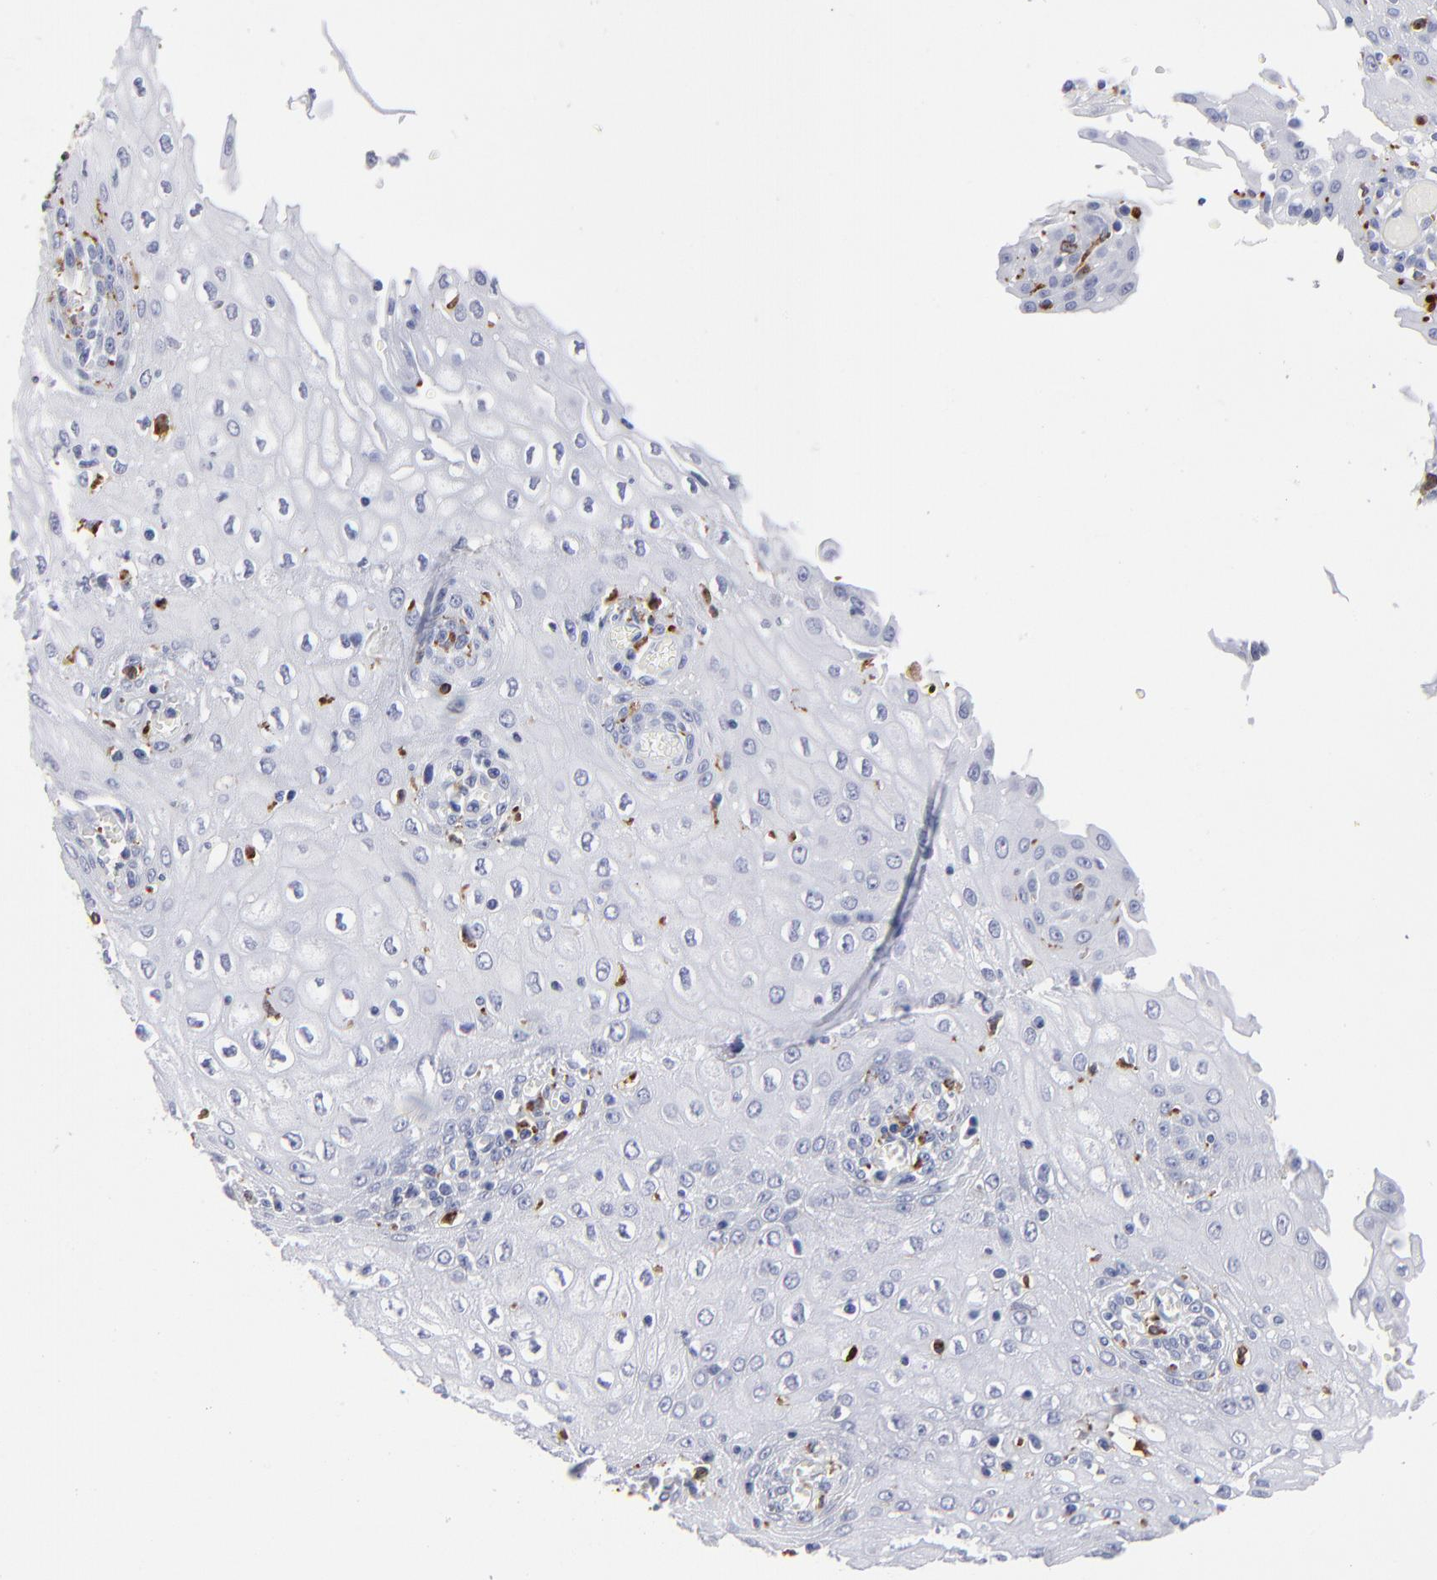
{"staining": {"intensity": "negative", "quantity": "none", "location": "none"}, "tissue": "esophagus", "cell_type": "Squamous epithelial cells", "image_type": "normal", "snomed": [{"axis": "morphology", "description": "Normal tissue, NOS"}, {"axis": "morphology", "description": "Squamous cell carcinoma, NOS"}, {"axis": "topography", "description": "Esophagus"}], "caption": "This is a photomicrograph of immunohistochemistry staining of unremarkable esophagus, which shows no positivity in squamous epithelial cells. (DAB (3,3'-diaminobenzidine) immunohistochemistry (IHC), high magnification).", "gene": "CD180", "patient": {"sex": "male", "age": 65}}